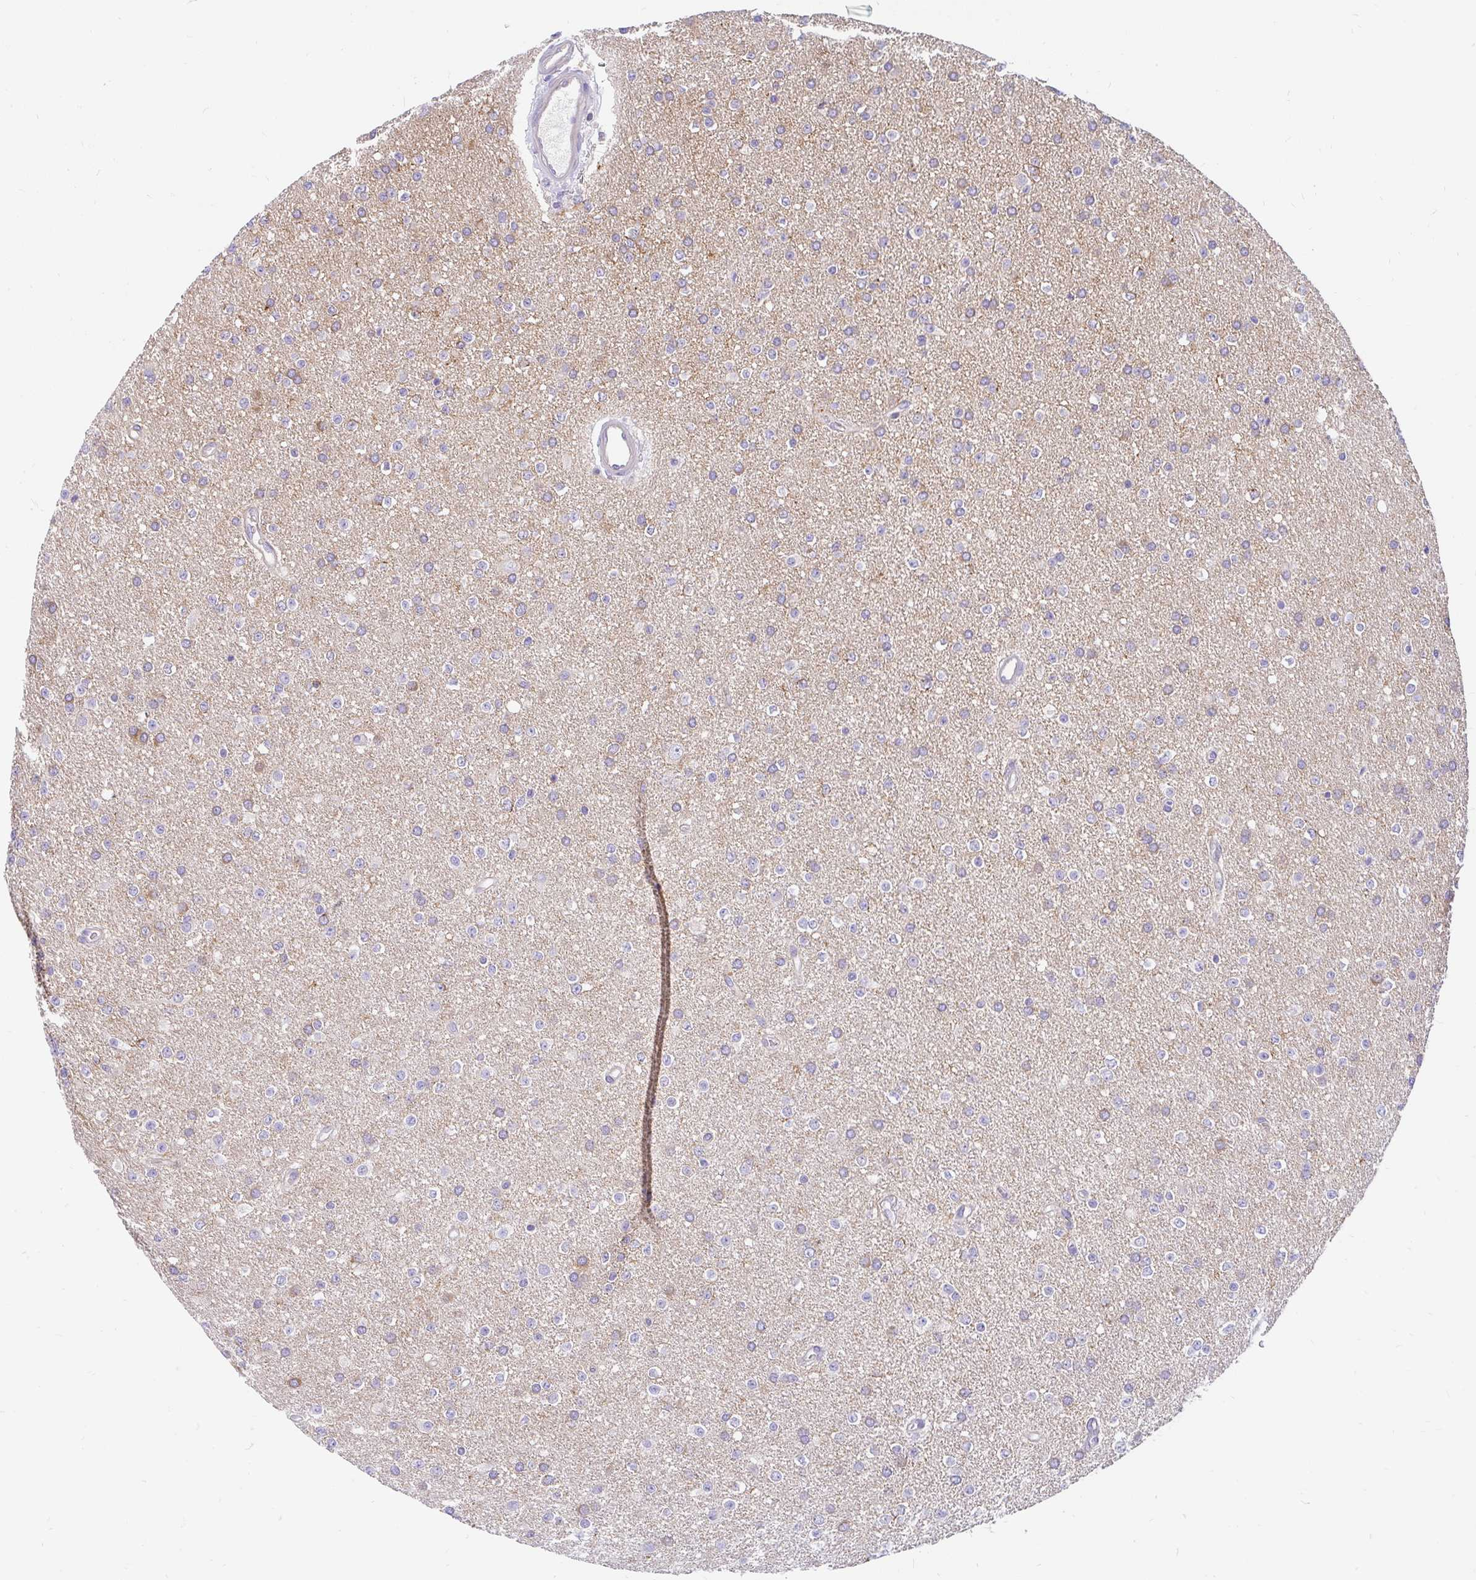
{"staining": {"intensity": "weak", "quantity": "<25%", "location": "cytoplasmic/membranous"}, "tissue": "glioma", "cell_type": "Tumor cells", "image_type": "cancer", "snomed": [{"axis": "morphology", "description": "Glioma, malignant, Low grade"}, {"axis": "topography", "description": "Brain"}], "caption": "The immunohistochemistry photomicrograph has no significant positivity in tumor cells of malignant low-grade glioma tissue. (DAB (3,3'-diaminobenzidine) immunohistochemistry, high magnification).", "gene": "LRRC26", "patient": {"sex": "female", "age": 34}}